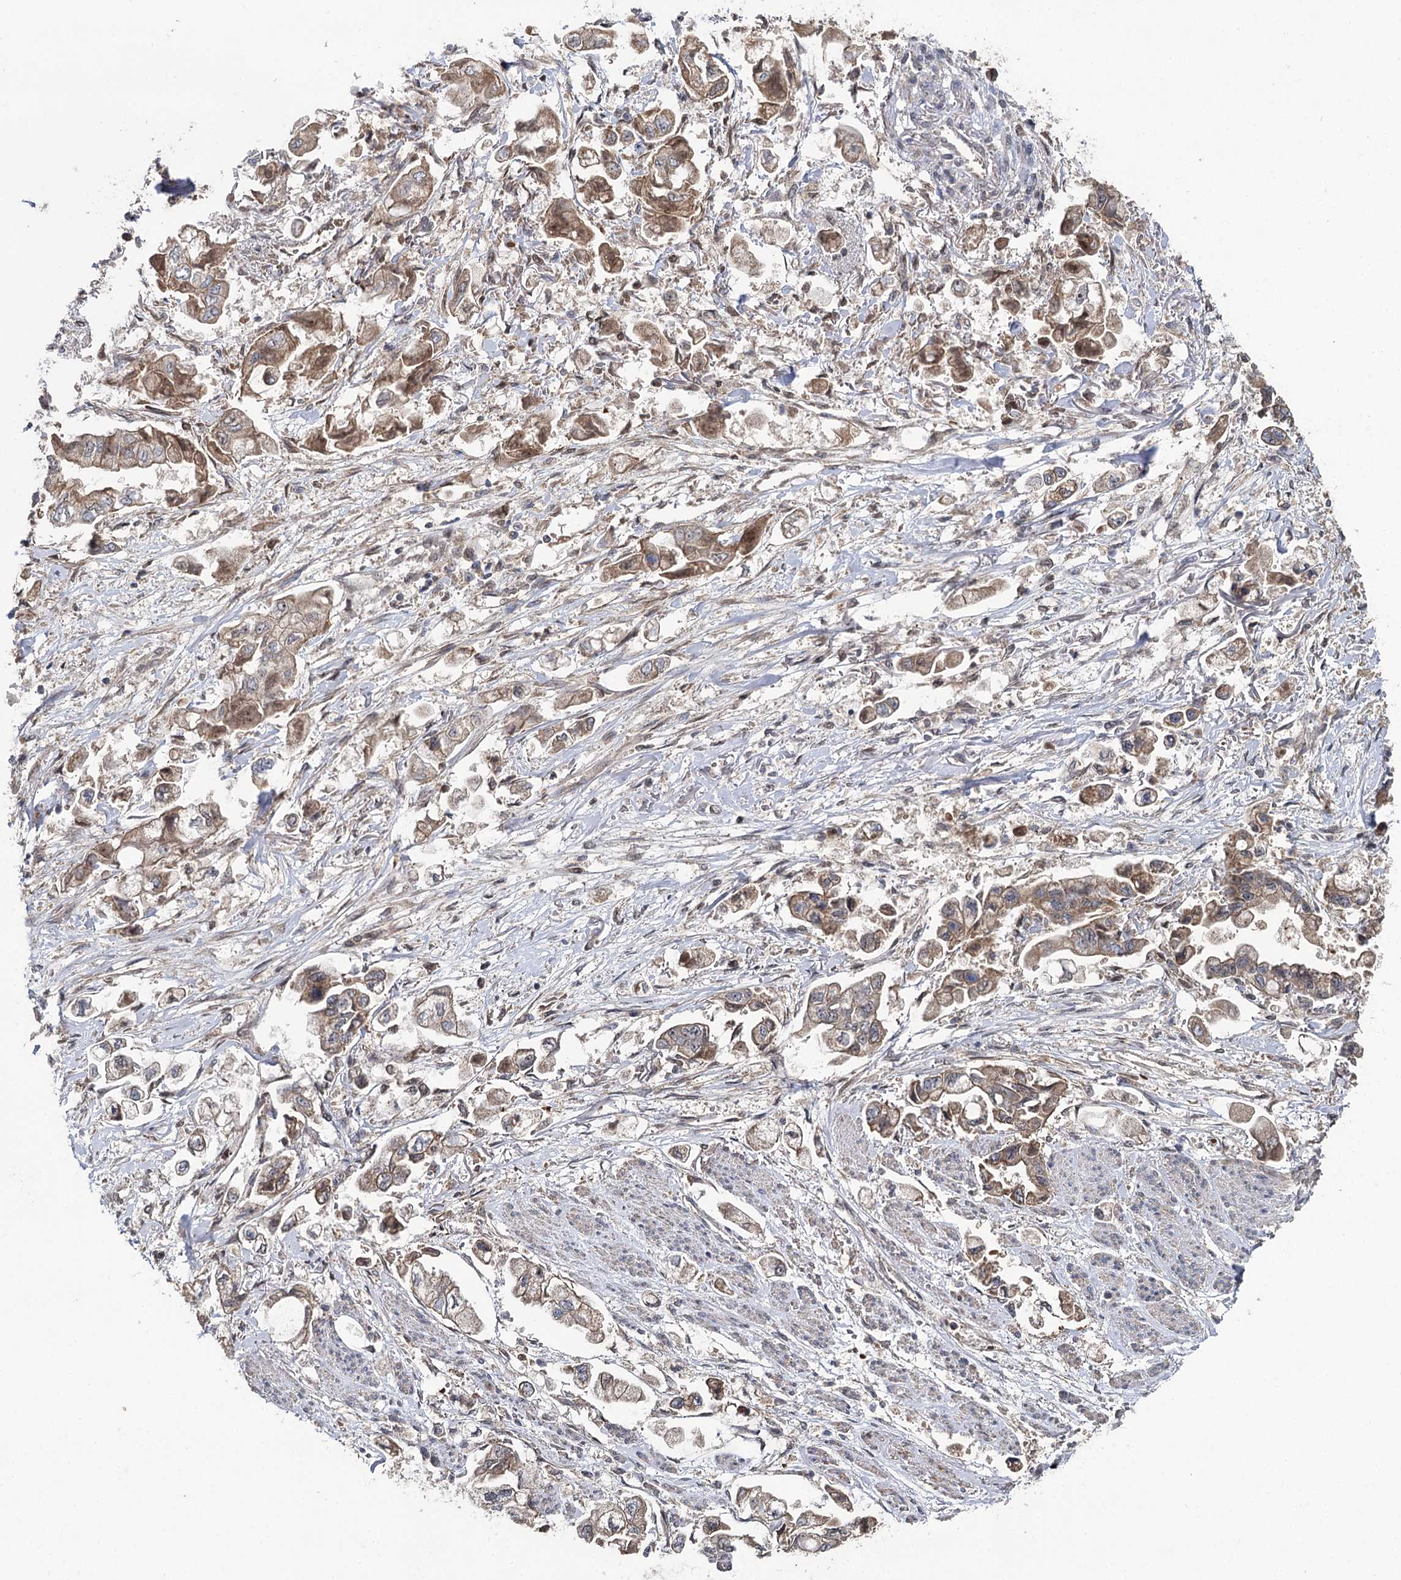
{"staining": {"intensity": "moderate", "quantity": ">75%", "location": "cytoplasmic/membranous"}, "tissue": "stomach cancer", "cell_type": "Tumor cells", "image_type": "cancer", "snomed": [{"axis": "morphology", "description": "Adenocarcinoma, NOS"}, {"axis": "topography", "description": "Stomach"}], "caption": "Adenocarcinoma (stomach) tissue displays moderate cytoplasmic/membranous expression in about >75% of tumor cells, visualized by immunohistochemistry.", "gene": "MSANTD2", "patient": {"sex": "male", "age": 62}}